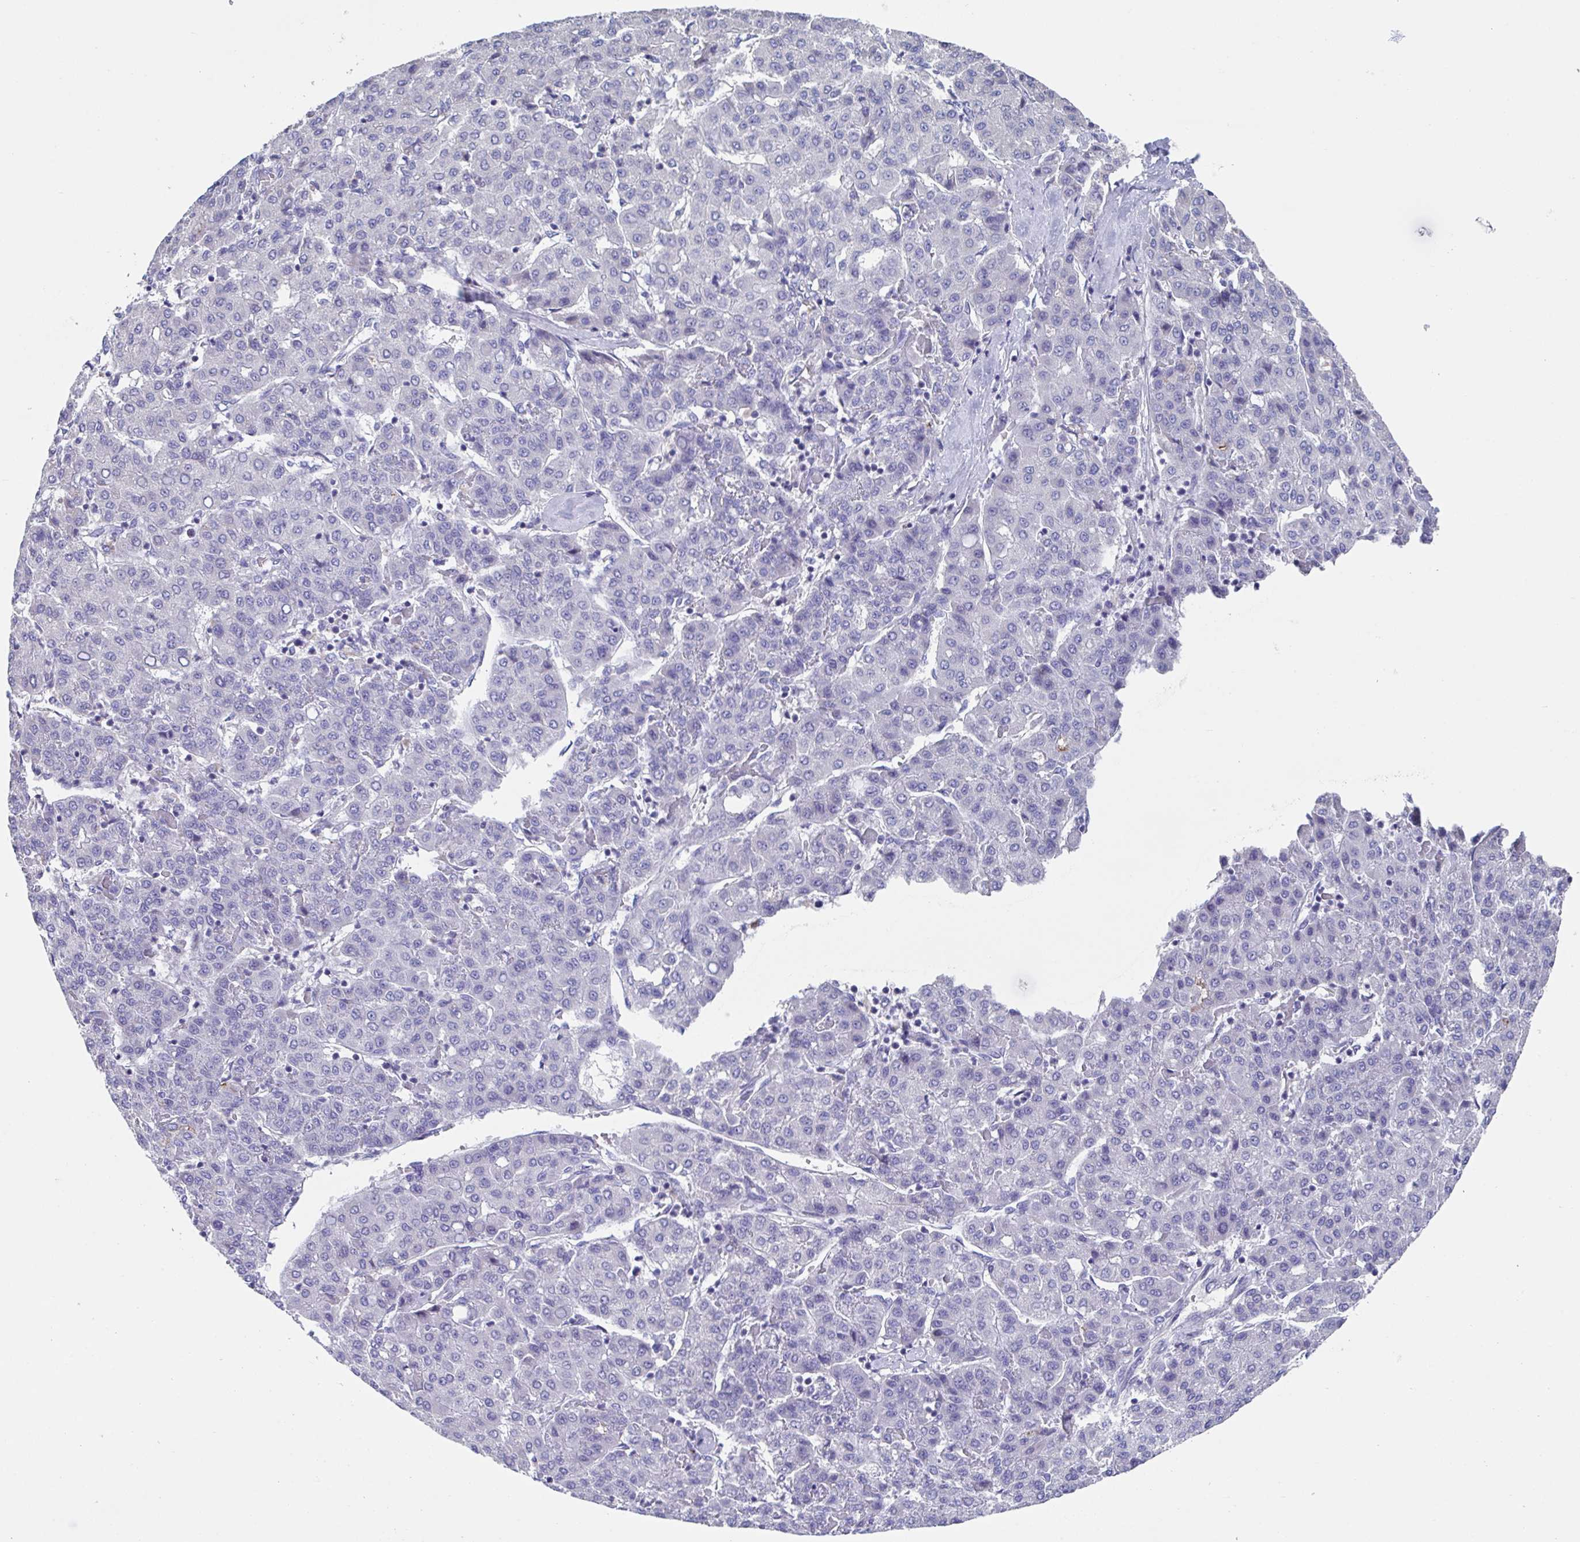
{"staining": {"intensity": "negative", "quantity": "none", "location": "none"}, "tissue": "liver cancer", "cell_type": "Tumor cells", "image_type": "cancer", "snomed": [{"axis": "morphology", "description": "Carcinoma, Hepatocellular, NOS"}, {"axis": "topography", "description": "Liver"}], "caption": "This is a micrograph of immunohistochemistry (IHC) staining of liver cancer, which shows no staining in tumor cells.", "gene": "LRRC58", "patient": {"sex": "male", "age": 65}}